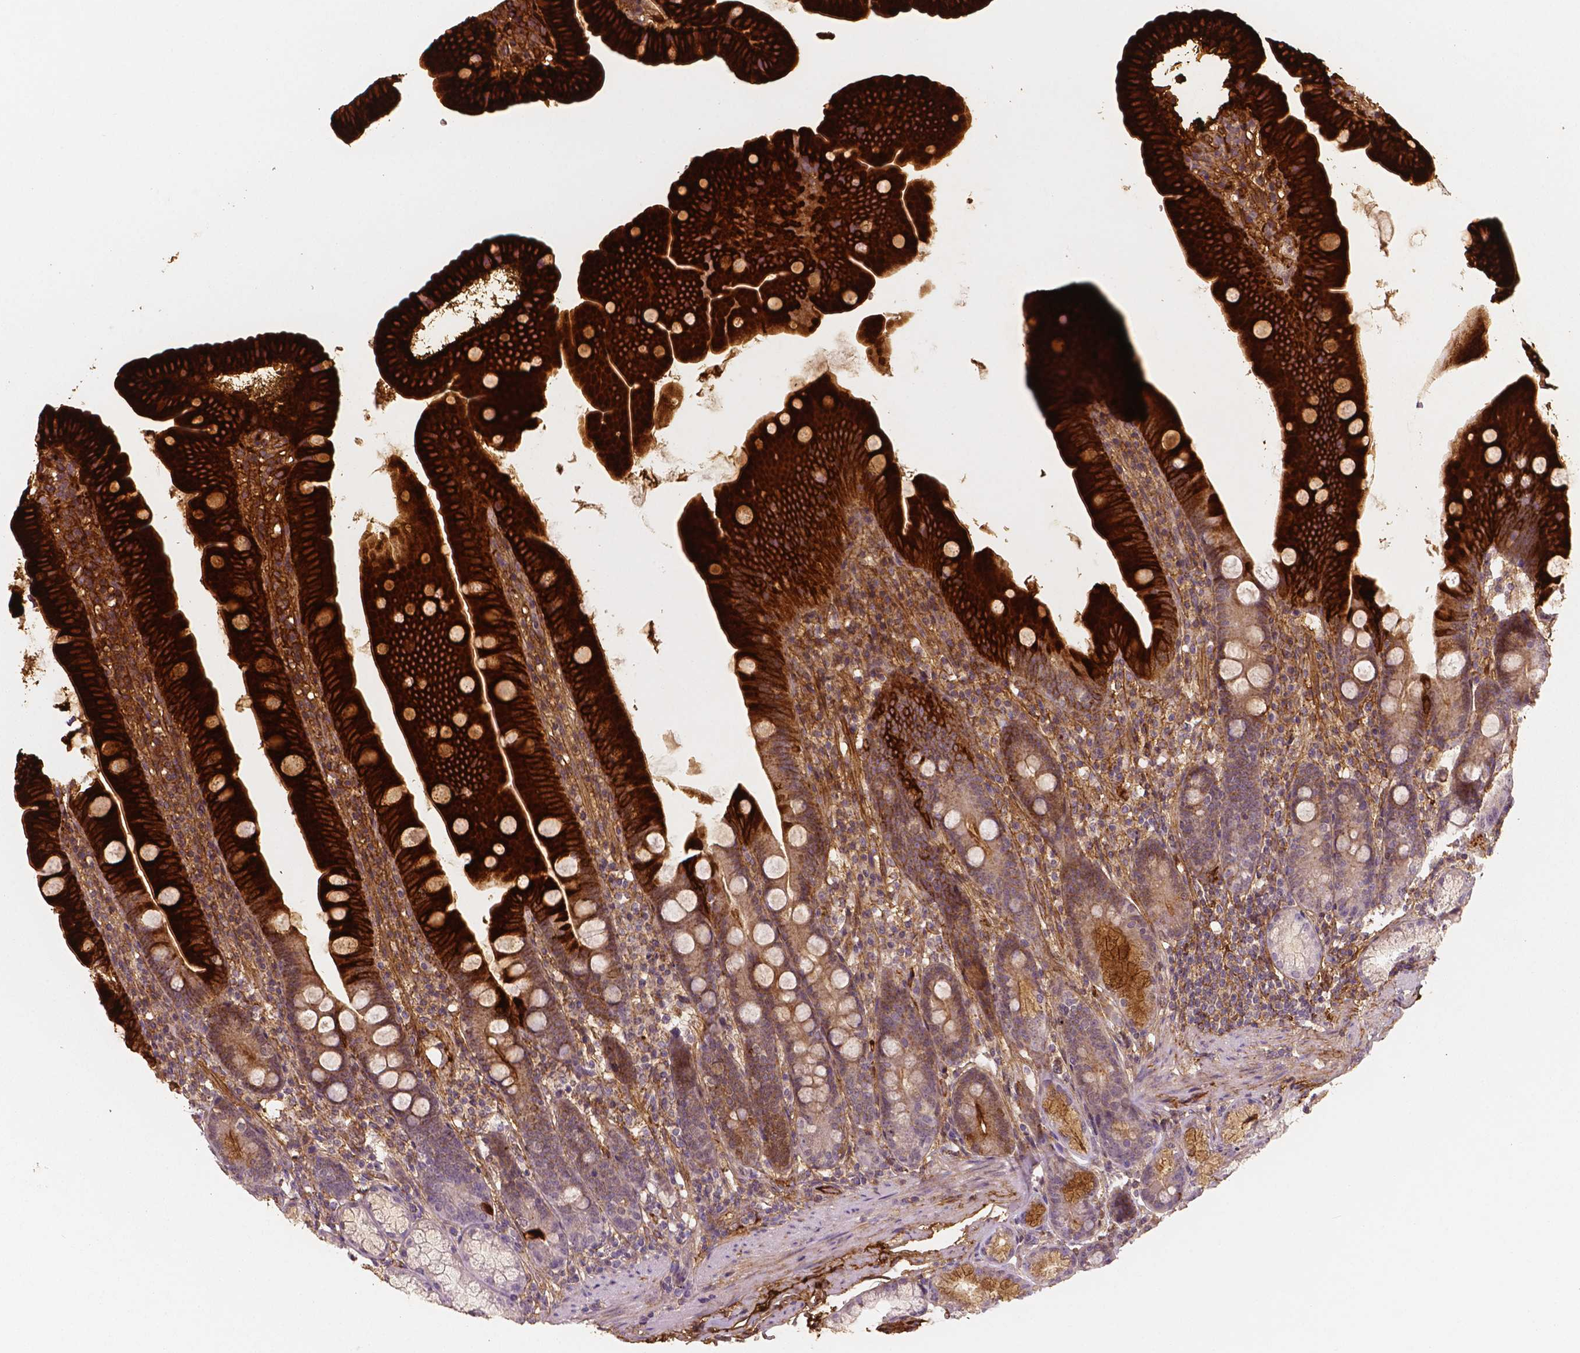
{"staining": {"intensity": "strong", "quantity": "25%-75%", "location": "cytoplasmic/membranous"}, "tissue": "duodenum", "cell_type": "Glandular cells", "image_type": "normal", "snomed": [{"axis": "morphology", "description": "Normal tissue, NOS"}, {"axis": "topography", "description": "Duodenum"}], "caption": "A high-resolution photomicrograph shows immunohistochemistry (IHC) staining of normal duodenum, which displays strong cytoplasmic/membranous expression in approximately 25%-75% of glandular cells. (DAB IHC, brown staining for protein, blue staining for nuclei).", "gene": "APOA4", "patient": {"sex": "female", "age": 67}}